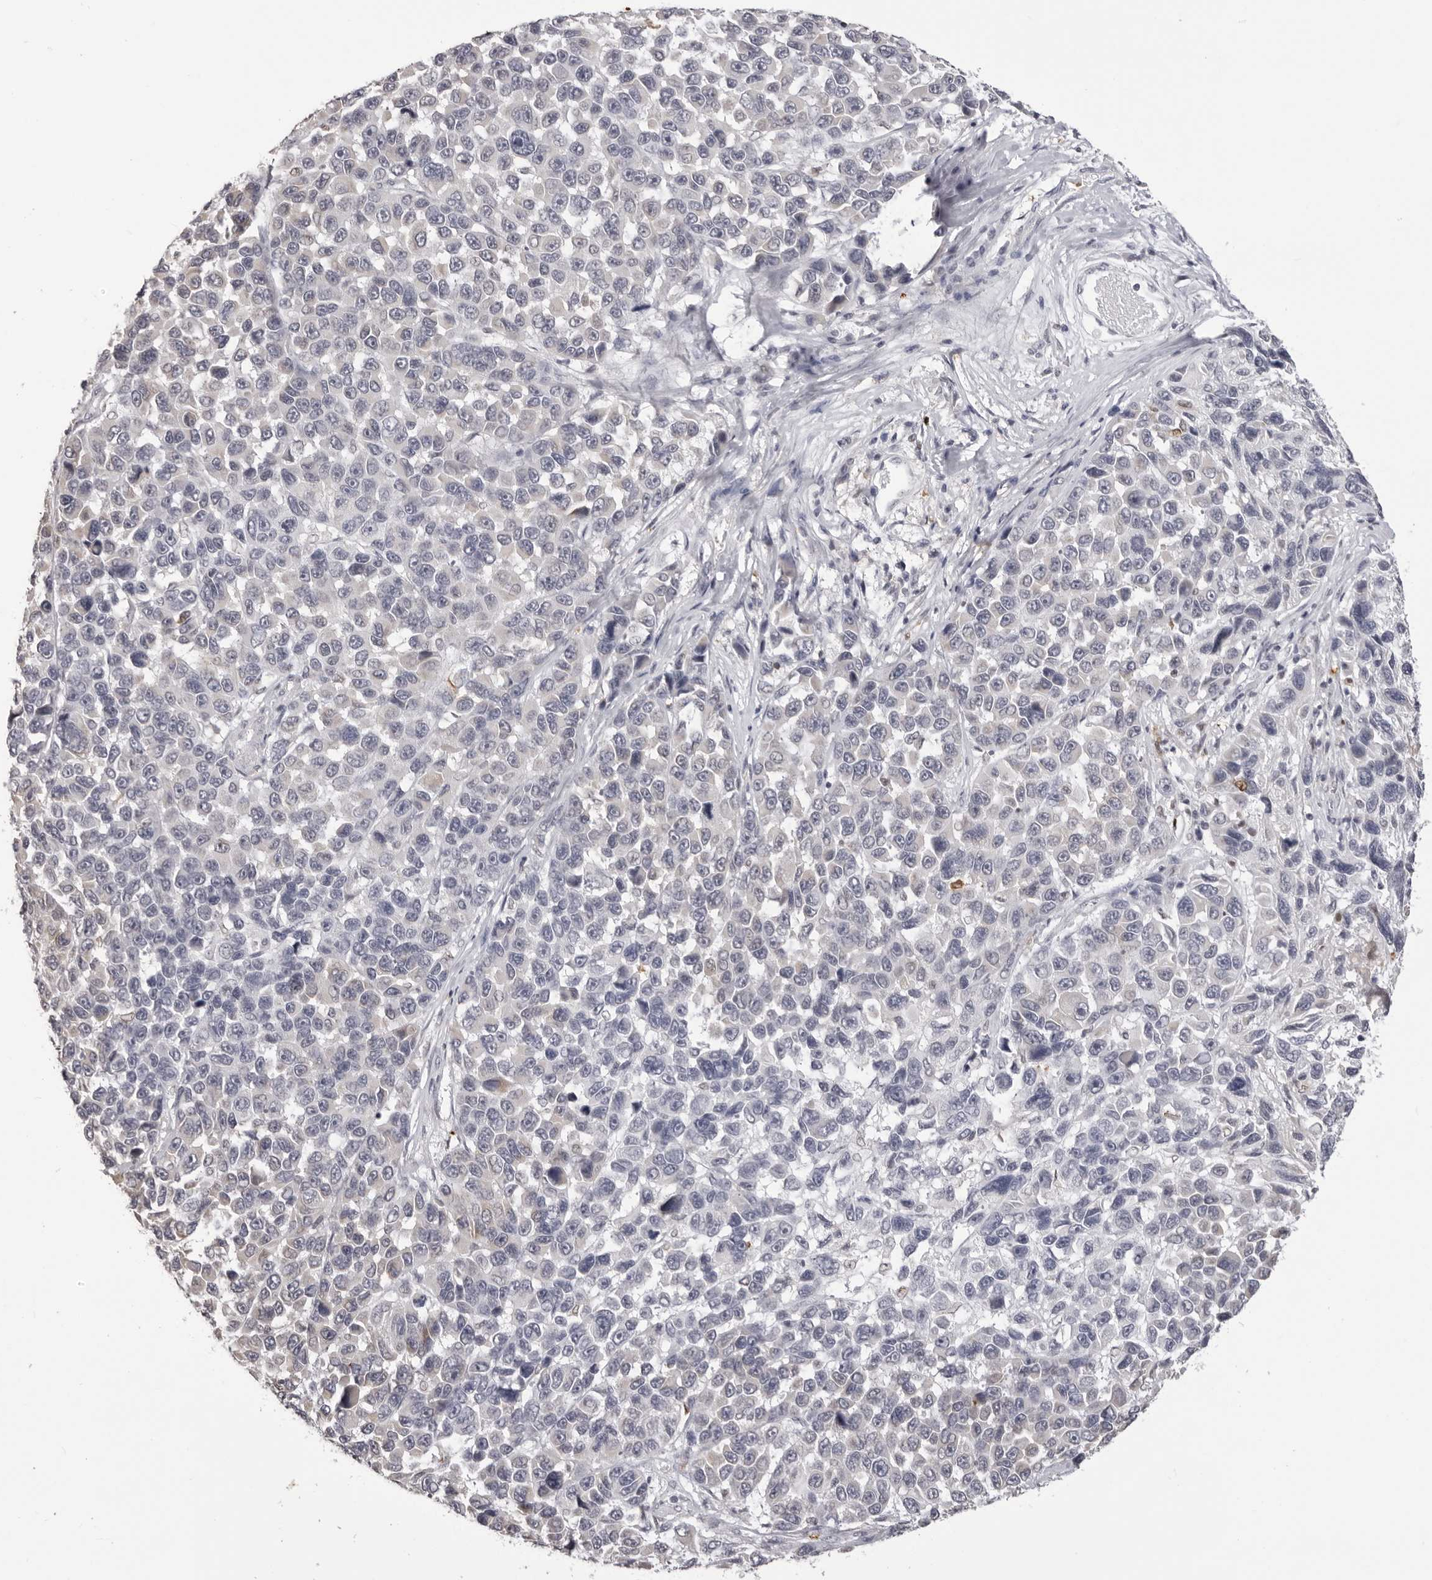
{"staining": {"intensity": "negative", "quantity": "none", "location": "none"}, "tissue": "melanoma", "cell_type": "Tumor cells", "image_type": "cancer", "snomed": [{"axis": "morphology", "description": "Malignant melanoma, NOS"}, {"axis": "topography", "description": "Skin"}], "caption": "This is an immunohistochemistry image of human malignant melanoma. There is no staining in tumor cells.", "gene": "IL31", "patient": {"sex": "male", "age": 53}}